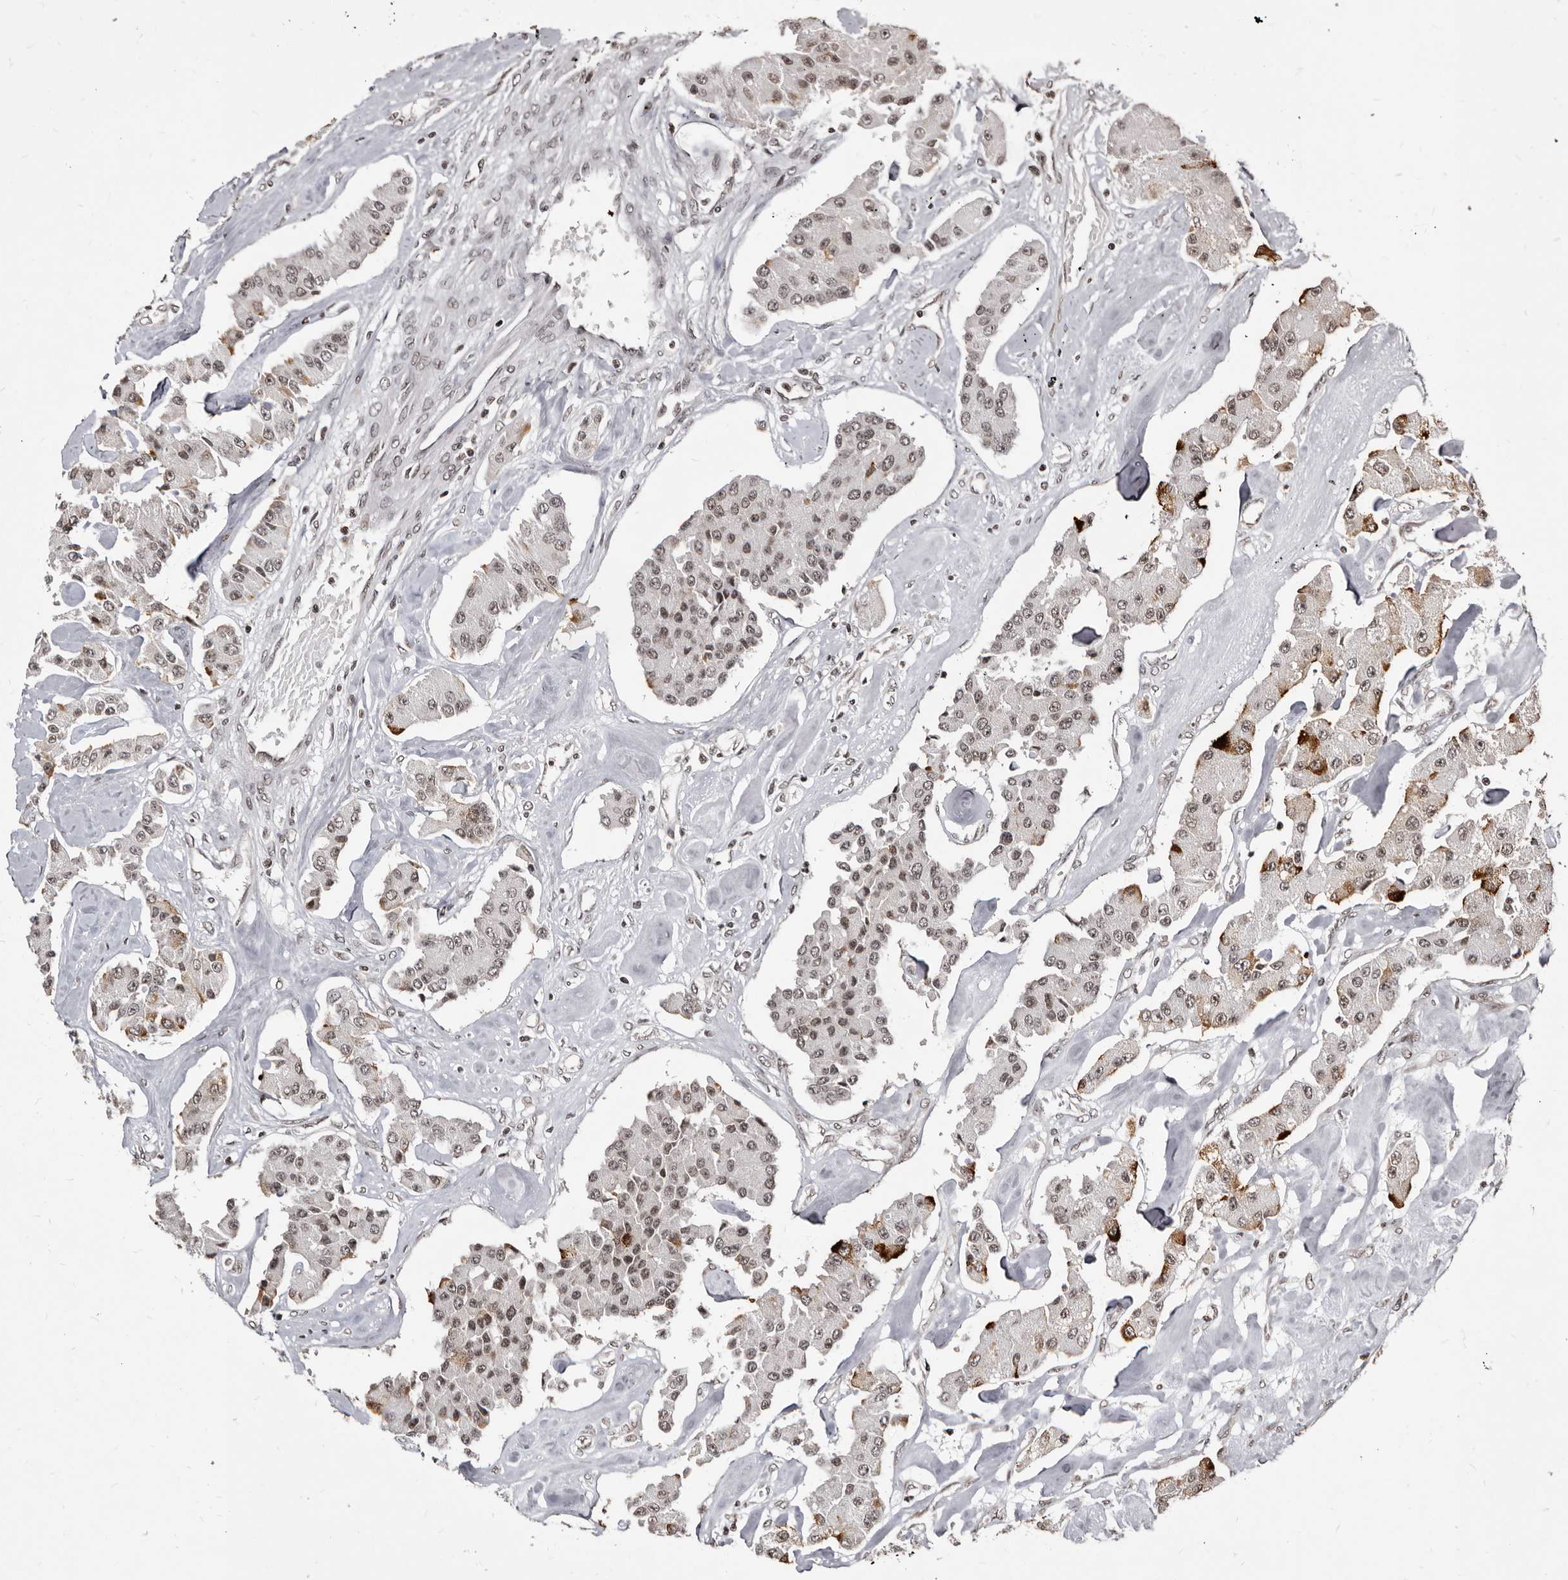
{"staining": {"intensity": "strong", "quantity": "<25%", "location": "cytoplasmic/membranous,nuclear"}, "tissue": "carcinoid", "cell_type": "Tumor cells", "image_type": "cancer", "snomed": [{"axis": "morphology", "description": "Carcinoid, malignant, NOS"}, {"axis": "topography", "description": "Pancreas"}], "caption": "This is a photomicrograph of immunohistochemistry (IHC) staining of carcinoid, which shows strong staining in the cytoplasmic/membranous and nuclear of tumor cells.", "gene": "THUMPD1", "patient": {"sex": "male", "age": 41}}